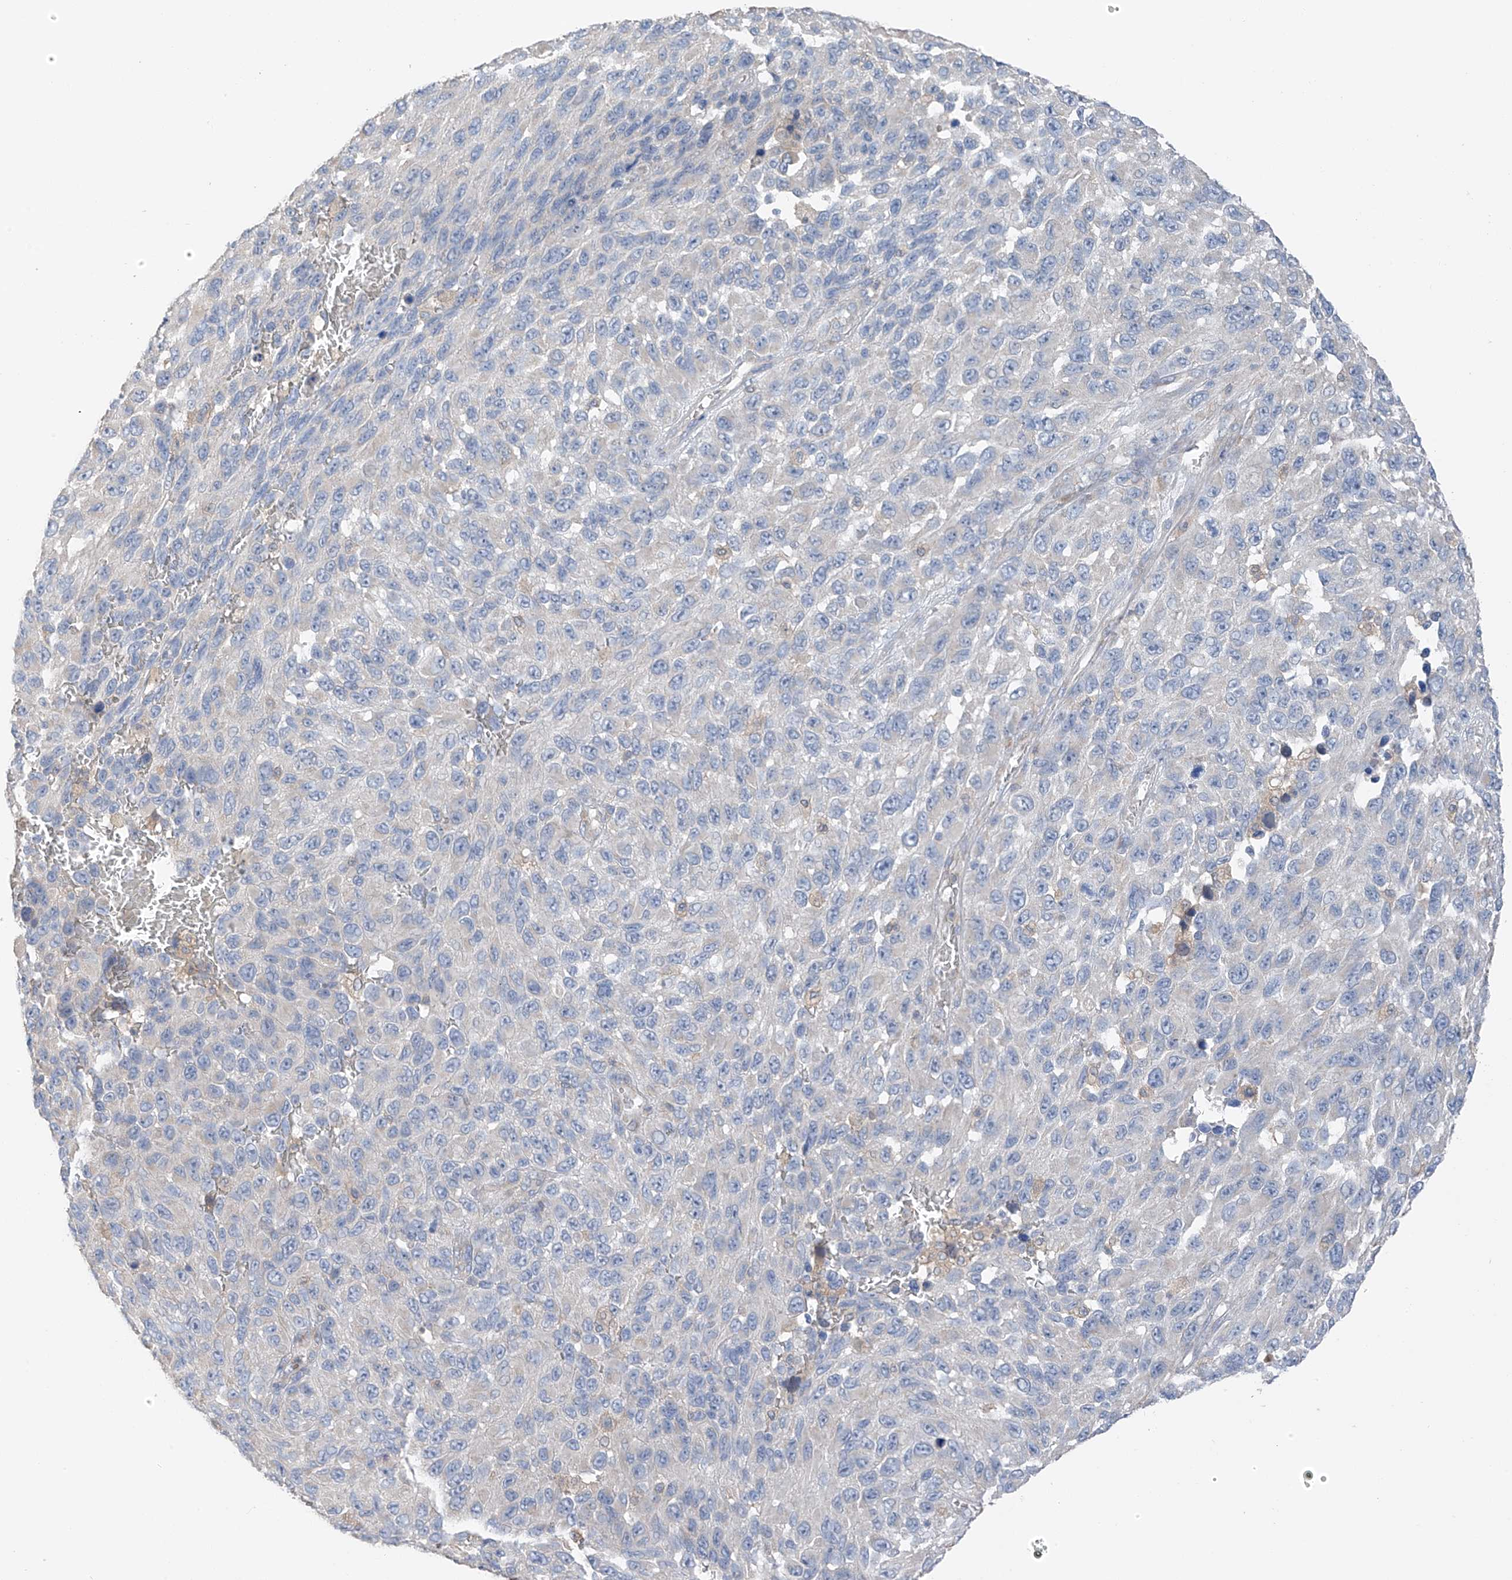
{"staining": {"intensity": "negative", "quantity": "none", "location": "none"}, "tissue": "melanoma", "cell_type": "Tumor cells", "image_type": "cancer", "snomed": [{"axis": "morphology", "description": "Malignant melanoma, NOS"}, {"axis": "topography", "description": "Skin"}], "caption": "Immunohistochemistry image of neoplastic tissue: melanoma stained with DAB reveals no significant protein positivity in tumor cells.", "gene": "GALNTL6", "patient": {"sex": "female", "age": 96}}